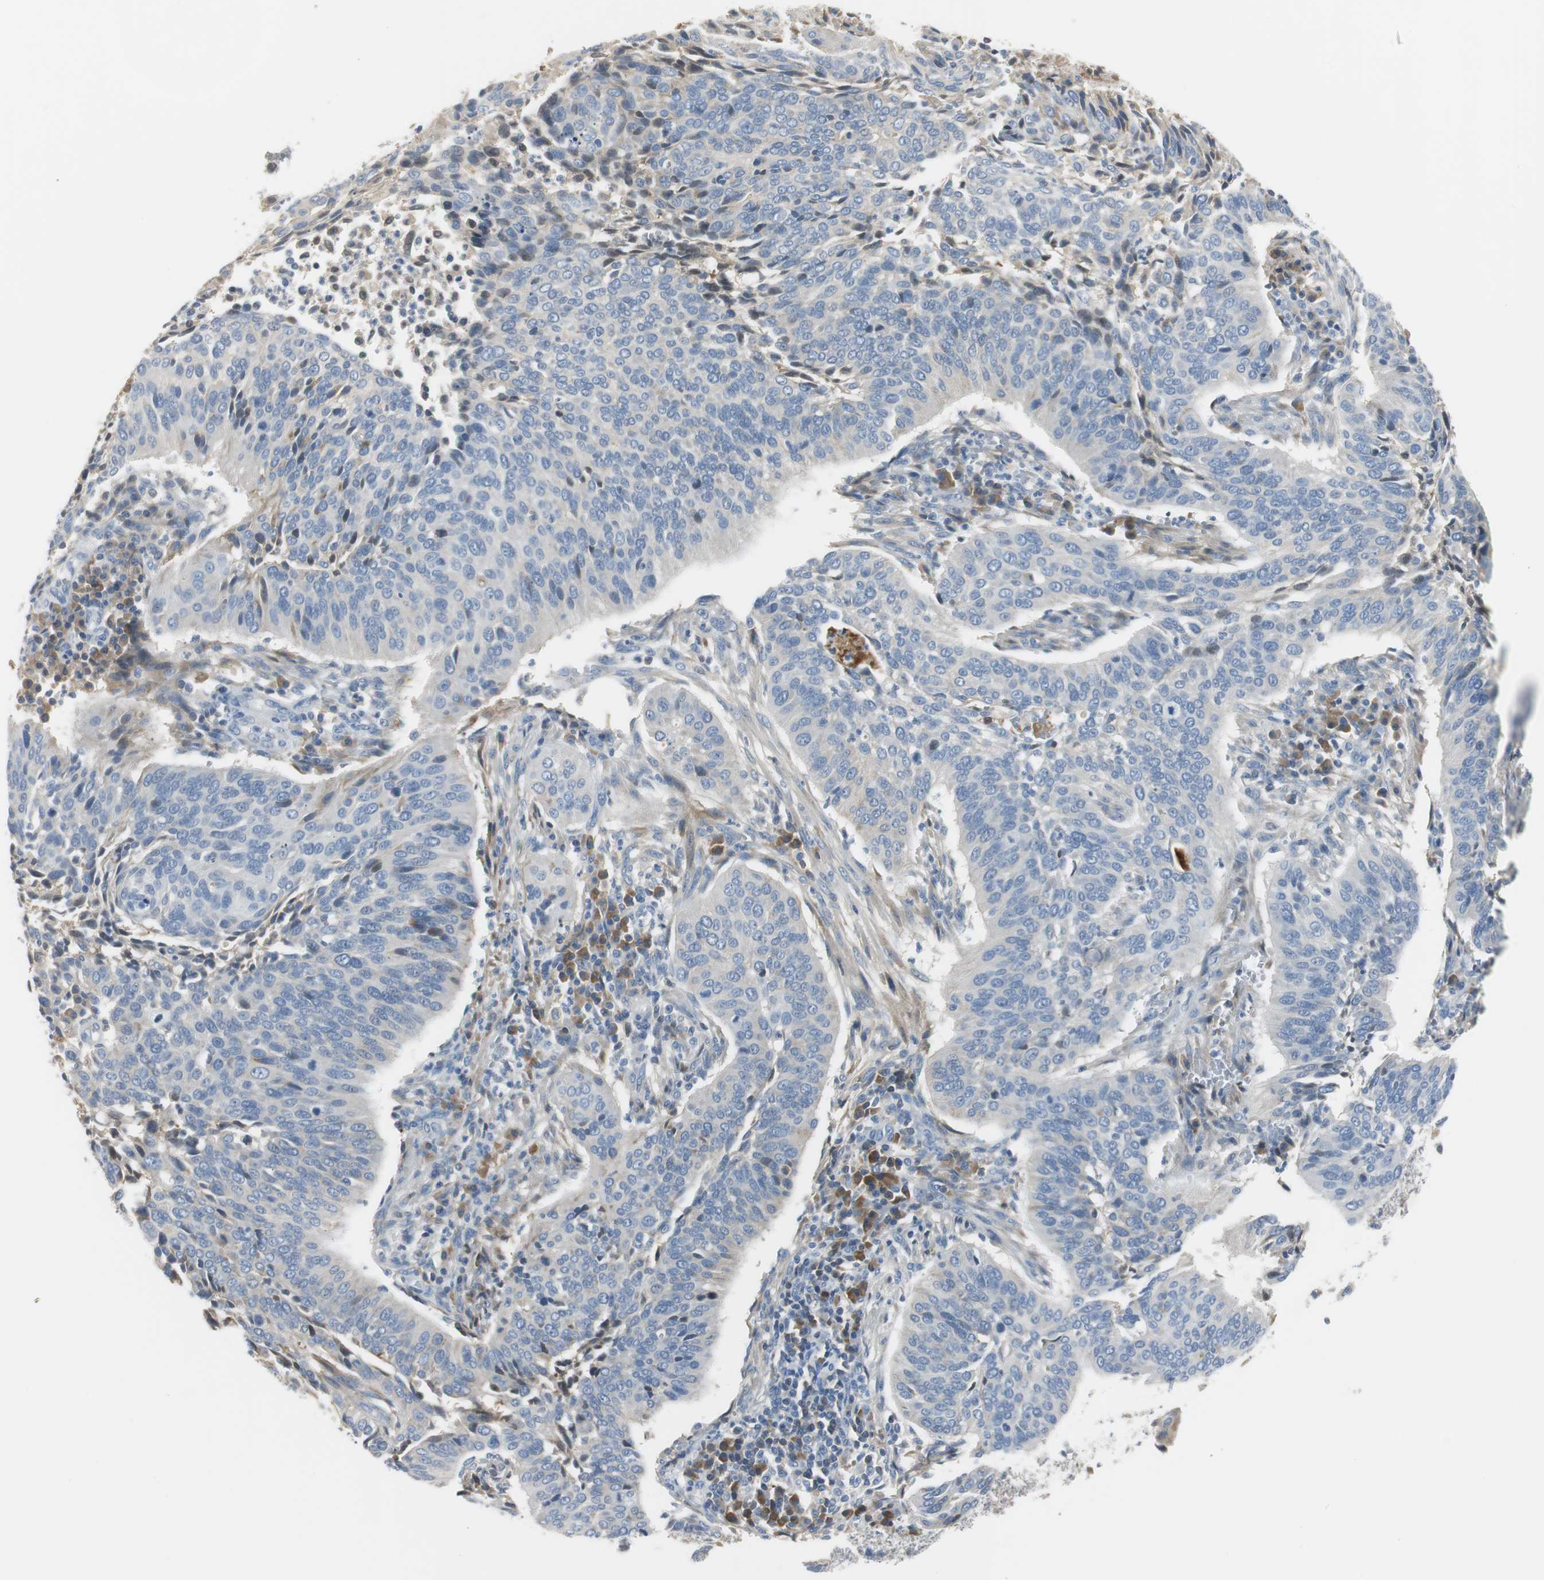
{"staining": {"intensity": "weak", "quantity": "<25%", "location": "cytoplasmic/membranous"}, "tissue": "cervical cancer", "cell_type": "Tumor cells", "image_type": "cancer", "snomed": [{"axis": "morphology", "description": "Squamous cell carcinoma, NOS"}, {"axis": "topography", "description": "Cervix"}], "caption": "Squamous cell carcinoma (cervical) was stained to show a protein in brown. There is no significant positivity in tumor cells.", "gene": "SERPINF1", "patient": {"sex": "female", "age": 39}}